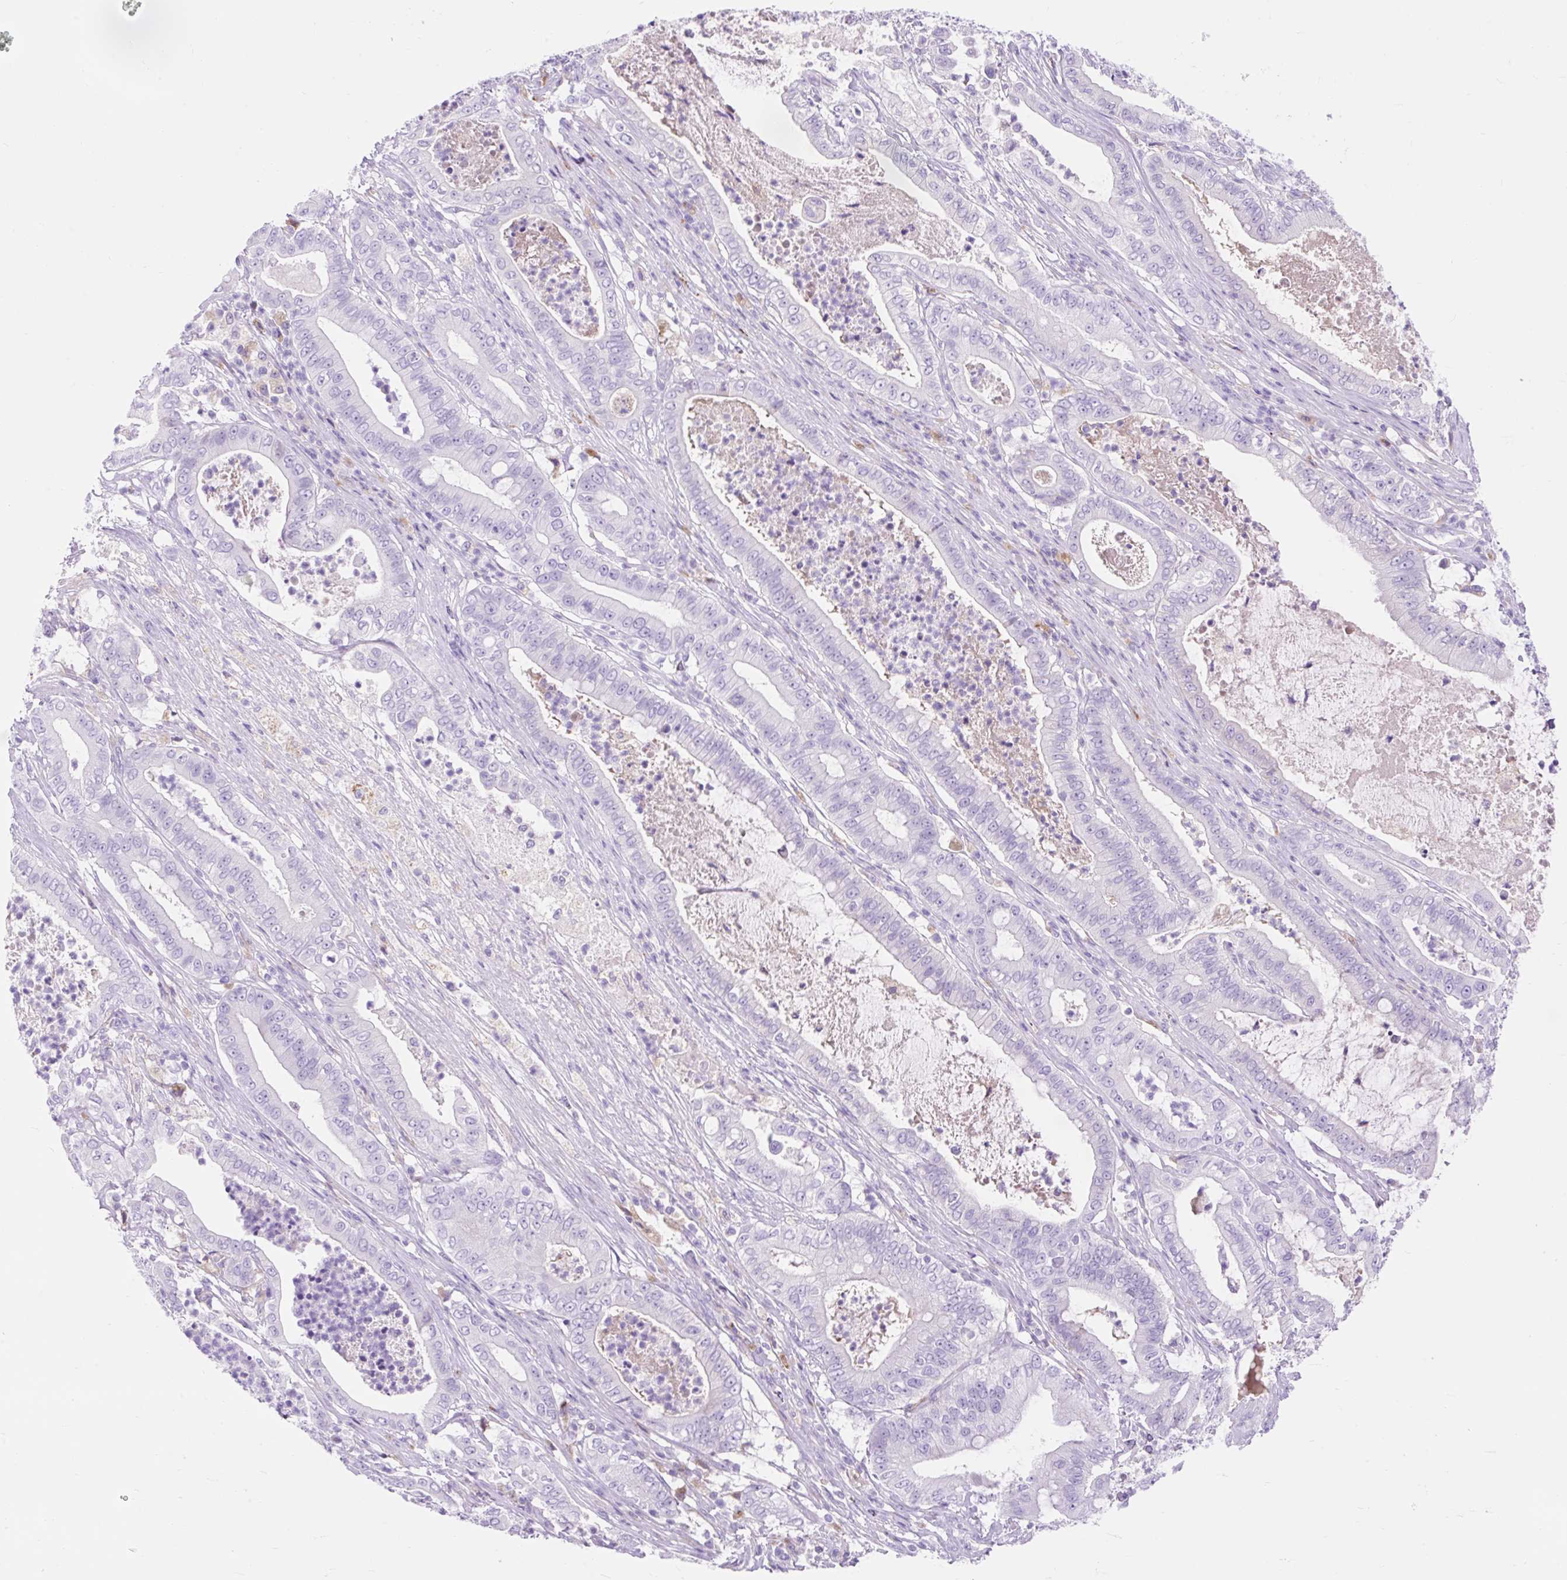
{"staining": {"intensity": "negative", "quantity": "none", "location": "none"}, "tissue": "pancreatic cancer", "cell_type": "Tumor cells", "image_type": "cancer", "snomed": [{"axis": "morphology", "description": "Adenocarcinoma, NOS"}, {"axis": "topography", "description": "Pancreas"}], "caption": "Protein analysis of adenocarcinoma (pancreatic) shows no significant staining in tumor cells.", "gene": "HEXB", "patient": {"sex": "male", "age": 71}}